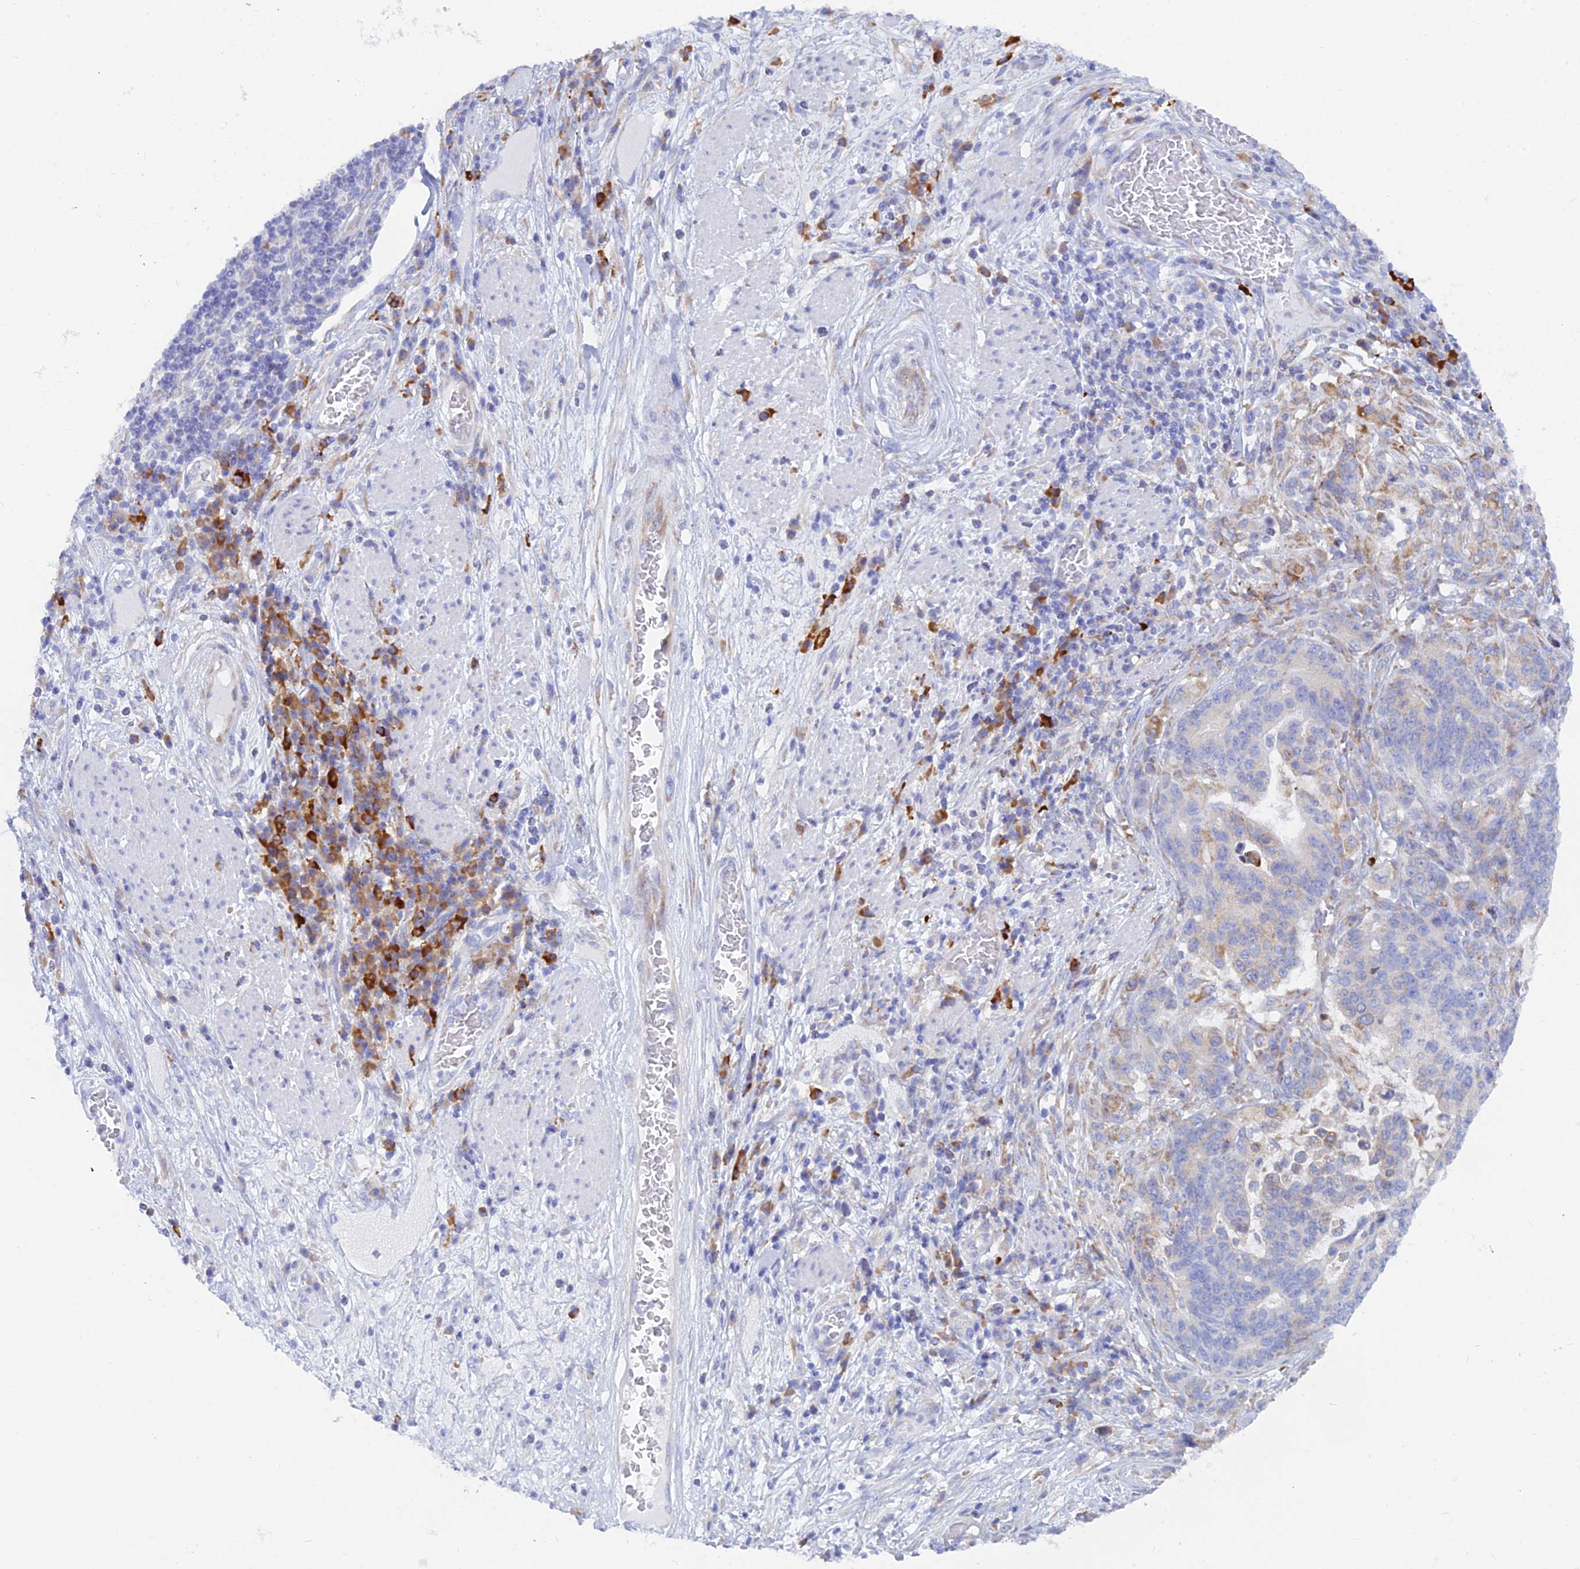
{"staining": {"intensity": "weak", "quantity": "<25%", "location": "cytoplasmic/membranous"}, "tissue": "stomach cancer", "cell_type": "Tumor cells", "image_type": "cancer", "snomed": [{"axis": "morphology", "description": "Normal tissue, NOS"}, {"axis": "morphology", "description": "Adenocarcinoma, NOS"}, {"axis": "topography", "description": "Stomach"}], "caption": "The photomicrograph exhibits no significant staining in tumor cells of stomach adenocarcinoma.", "gene": "WDR35", "patient": {"sex": "female", "age": 64}}